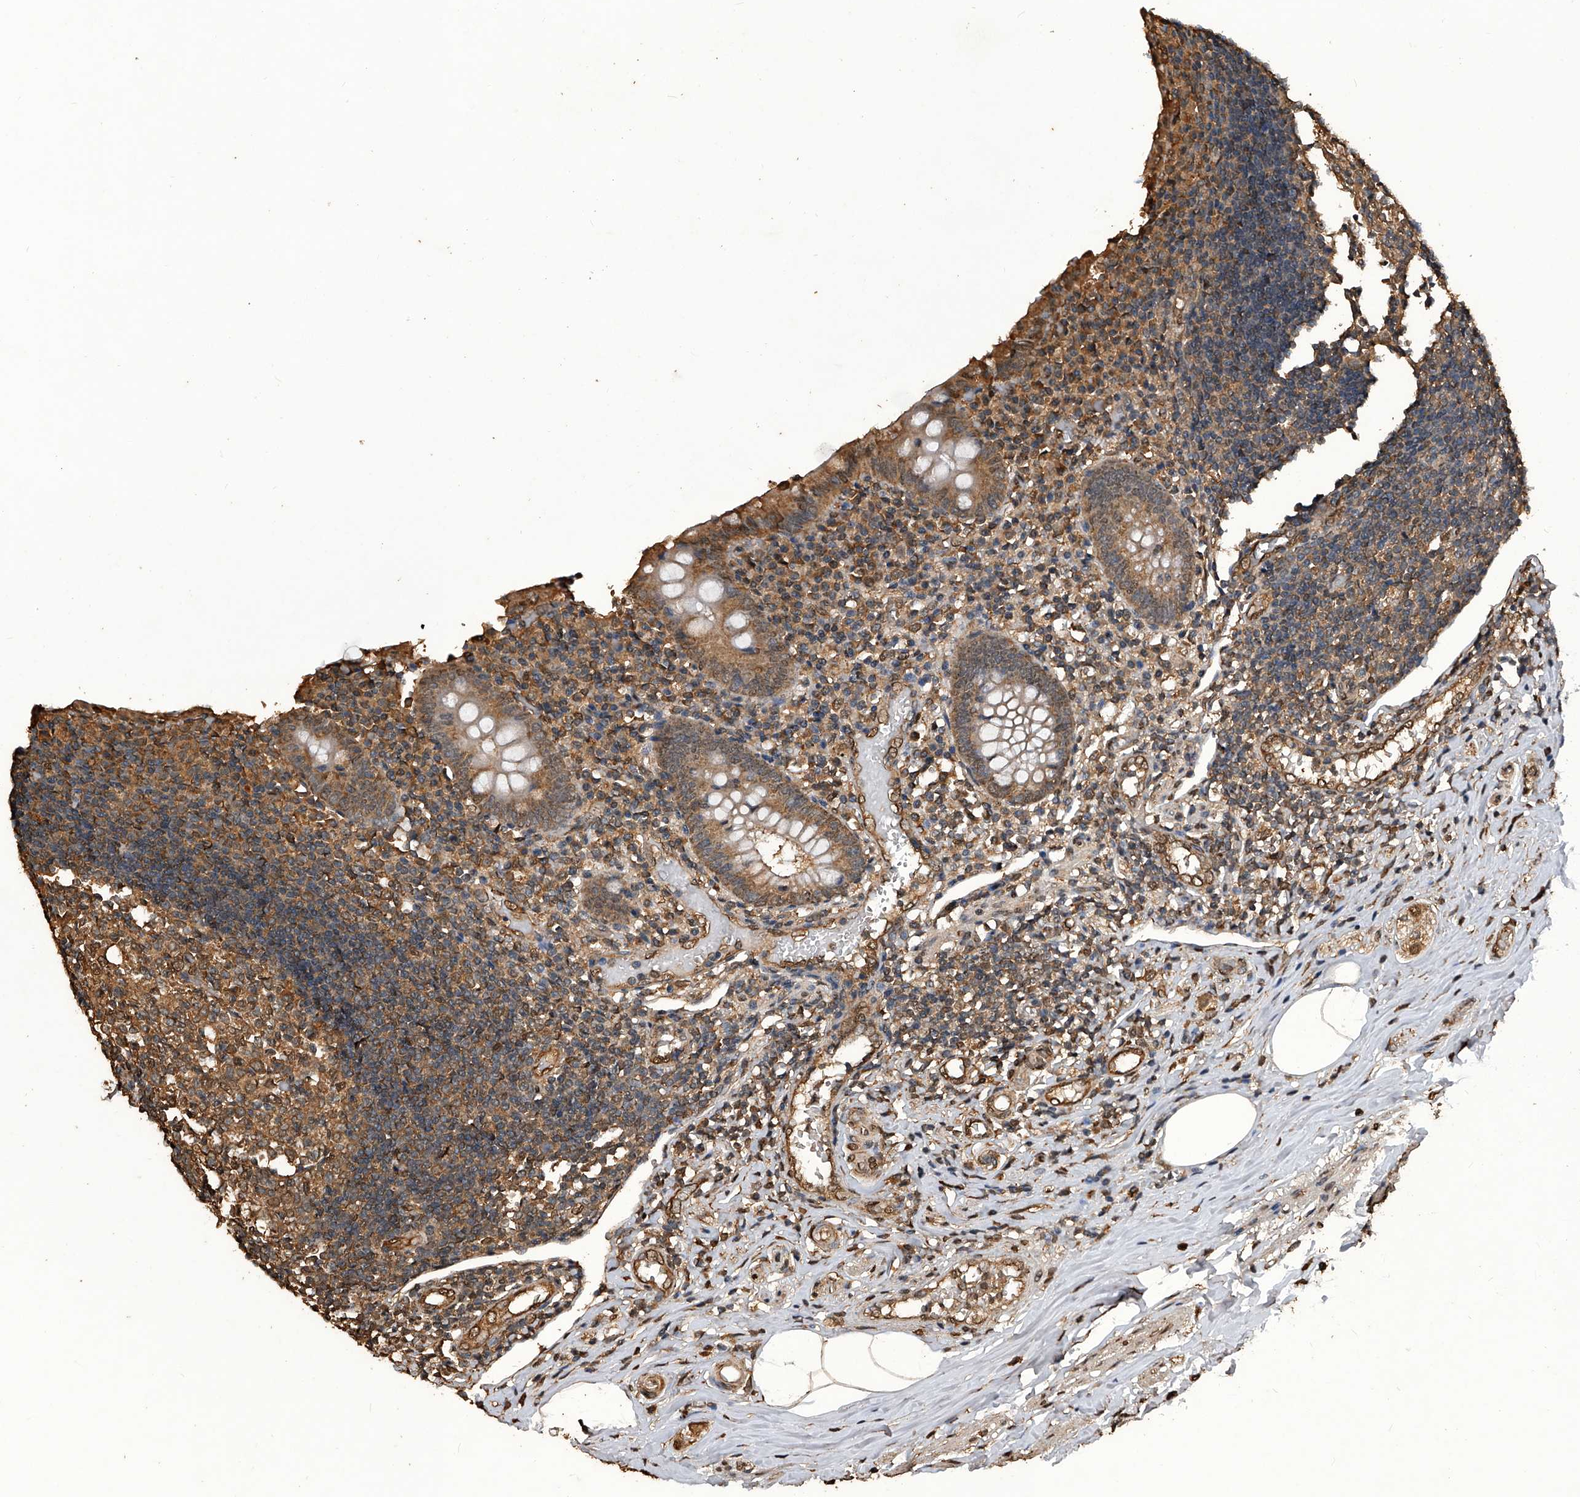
{"staining": {"intensity": "moderate", "quantity": ">75%", "location": "cytoplasmic/membranous"}, "tissue": "appendix", "cell_type": "Glandular cells", "image_type": "normal", "snomed": [{"axis": "morphology", "description": "Normal tissue, NOS"}, {"axis": "topography", "description": "Appendix"}], "caption": "Protein staining of unremarkable appendix reveals moderate cytoplasmic/membranous staining in about >75% of glandular cells.", "gene": "FBXL4", "patient": {"sex": "female", "age": 17}}